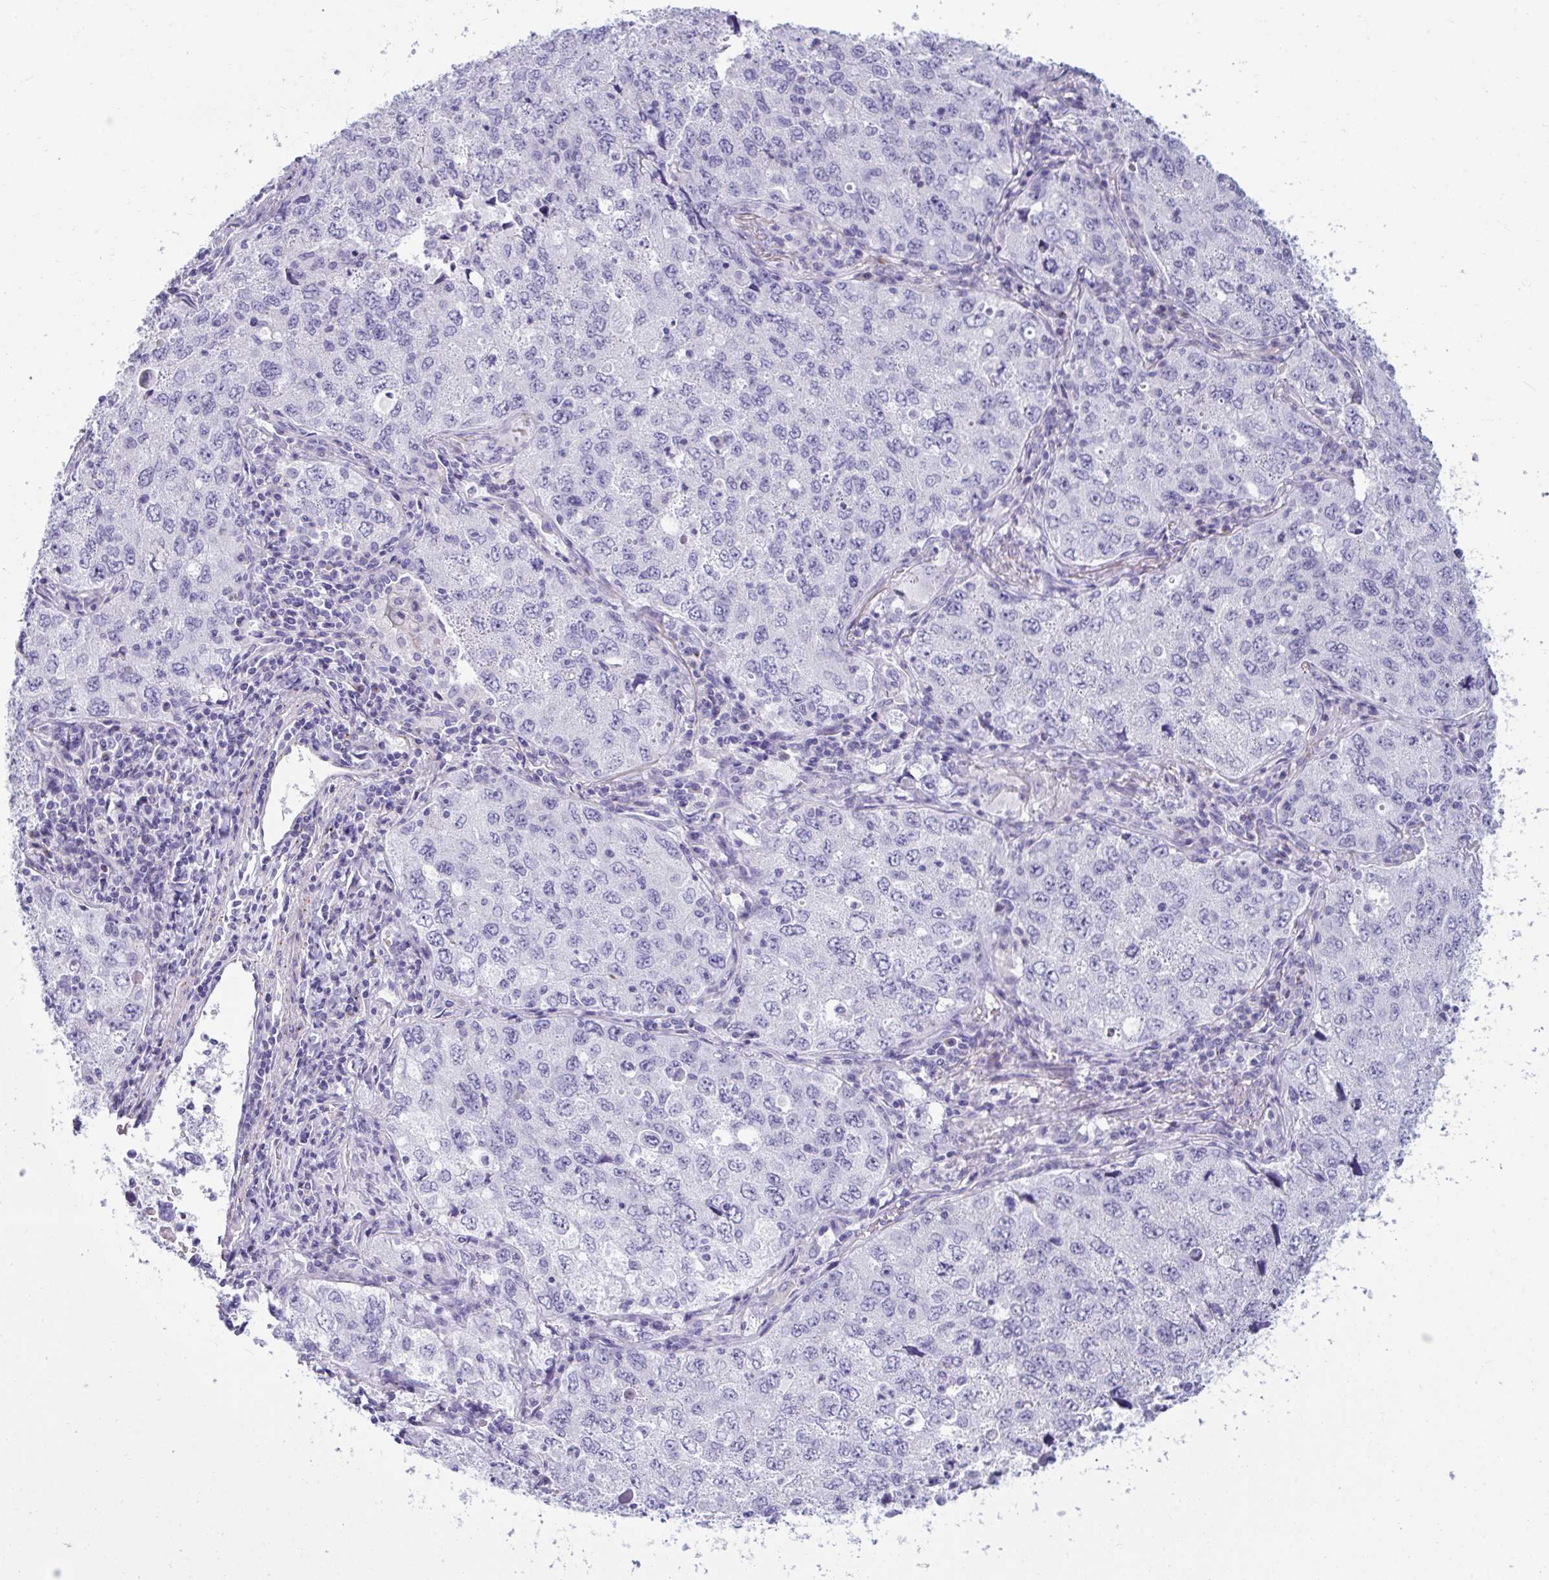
{"staining": {"intensity": "negative", "quantity": "none", "location": "none"}, "tissue": "lung cancer", "cell_type": "Tumor cells", "image_type": "cancer", "snomed": [{"axis": "morphology", "description": "Adenocarcinoma, NOS"}, {"axis": "topography", "description": "Lung"}], "caption": "The photomicrograph exhibits no staining of tumor cells in lung cancer (adenocarcinoma).", "gene": "UBL3", "patient": {"sex": "female", "age": 57}}